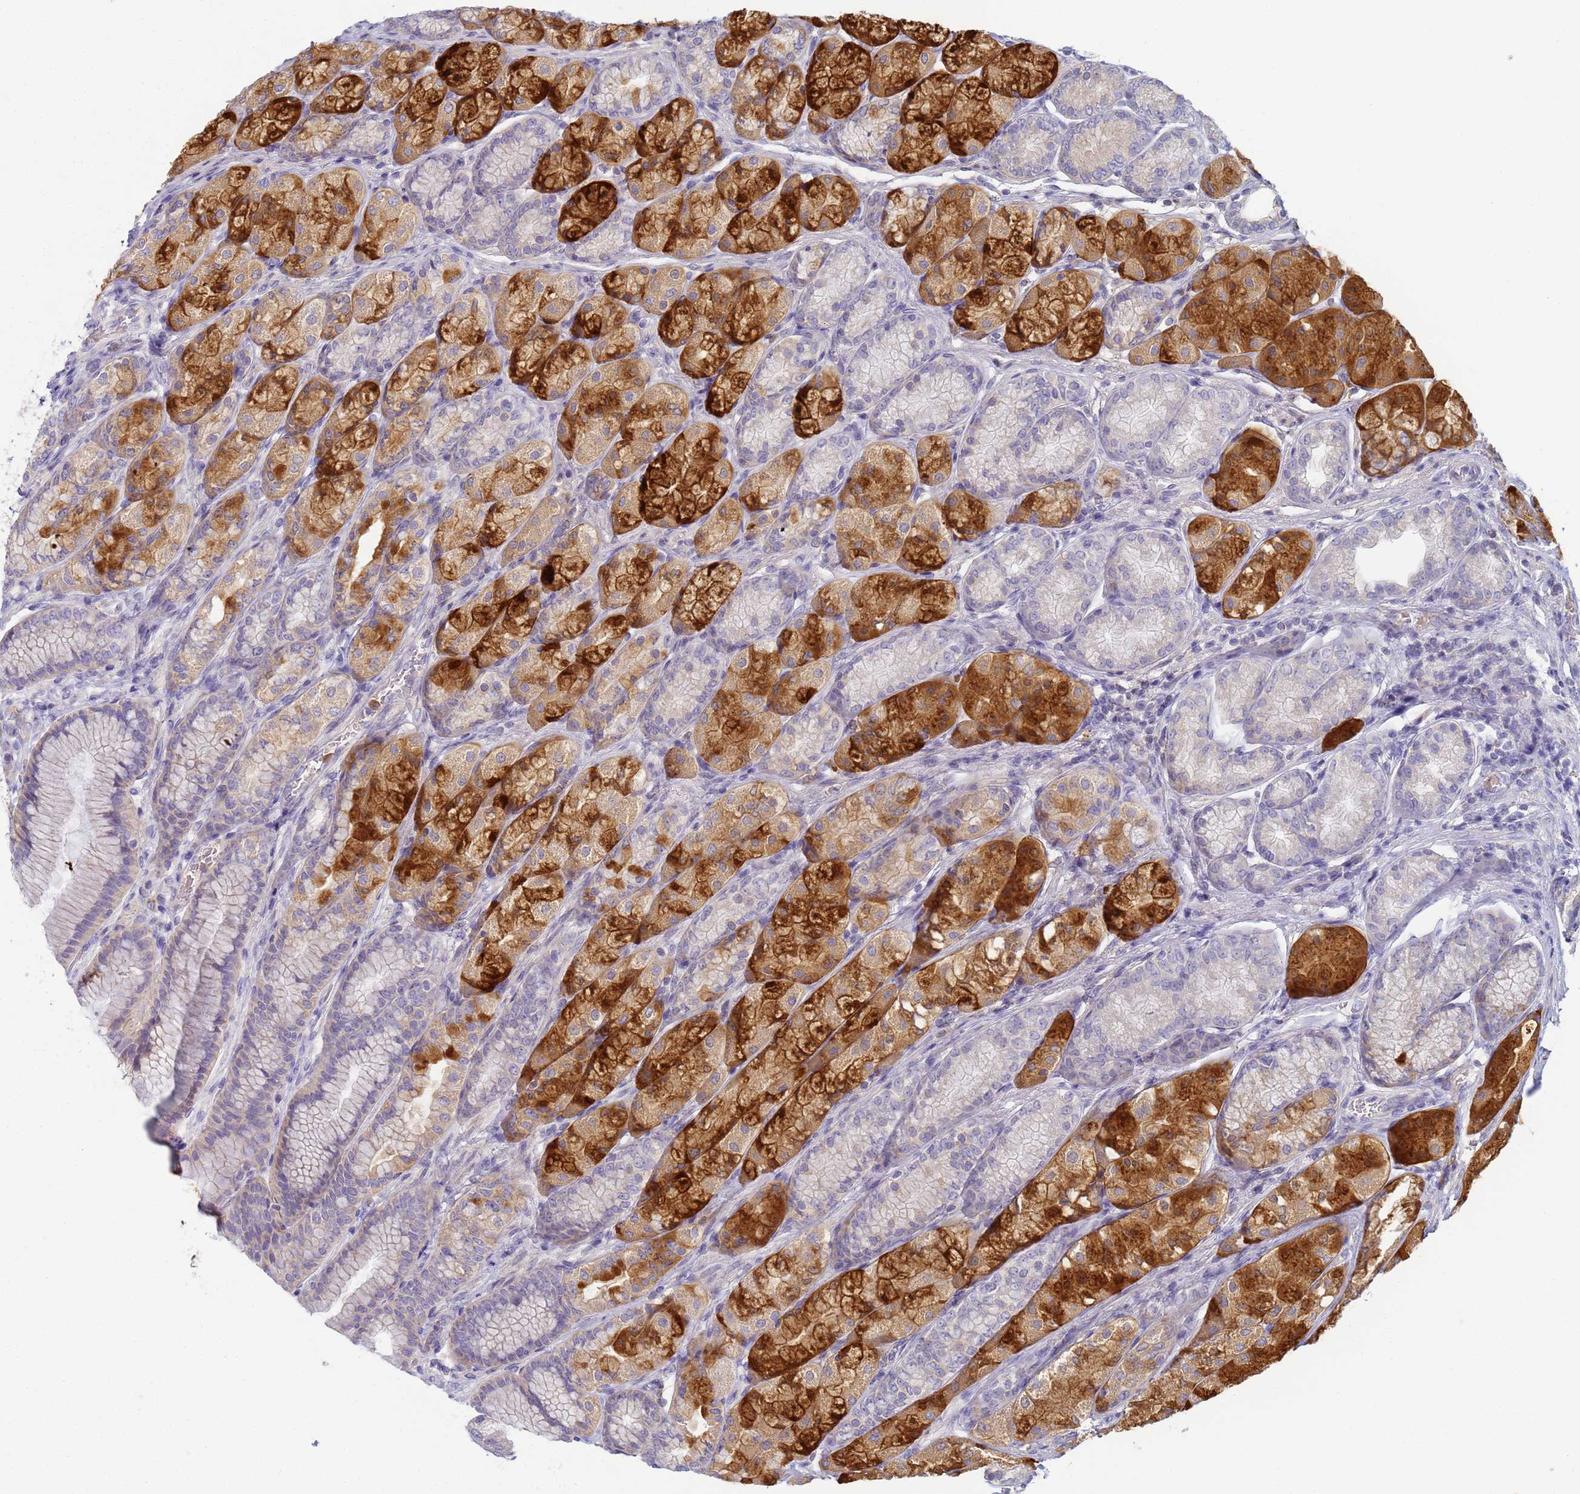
{"staining": {"intensity": "strong", "quantity": "25%-75%", "location": "cytoplasmic/membranous"}, "tissue": "stomach", "cell_type": "Glandular cells", "image_type": "normal", "snomed": [{"axis": "morphology", "description": "Normal tissue, NOS"}, {"axis": "morphology", "description": "Adenocarcinoma, NOS"}, {"axis": "morphology", "description": "Adenocarcinoma, High grade"}, {"axis": "topography", "description": "Stomach, upper"}, {"axis": "topography", "description": "Stomach"}], "caption": "A high-resolution histopathology image shows immunohistochemistry (IHC) staining of benign stomach, which demonstrates strong cytoplasmic/membranous positivity in about 25%-75% of glandular cells.", "gene": "CR1", "patient": {"sex": "female", "age": 65}}